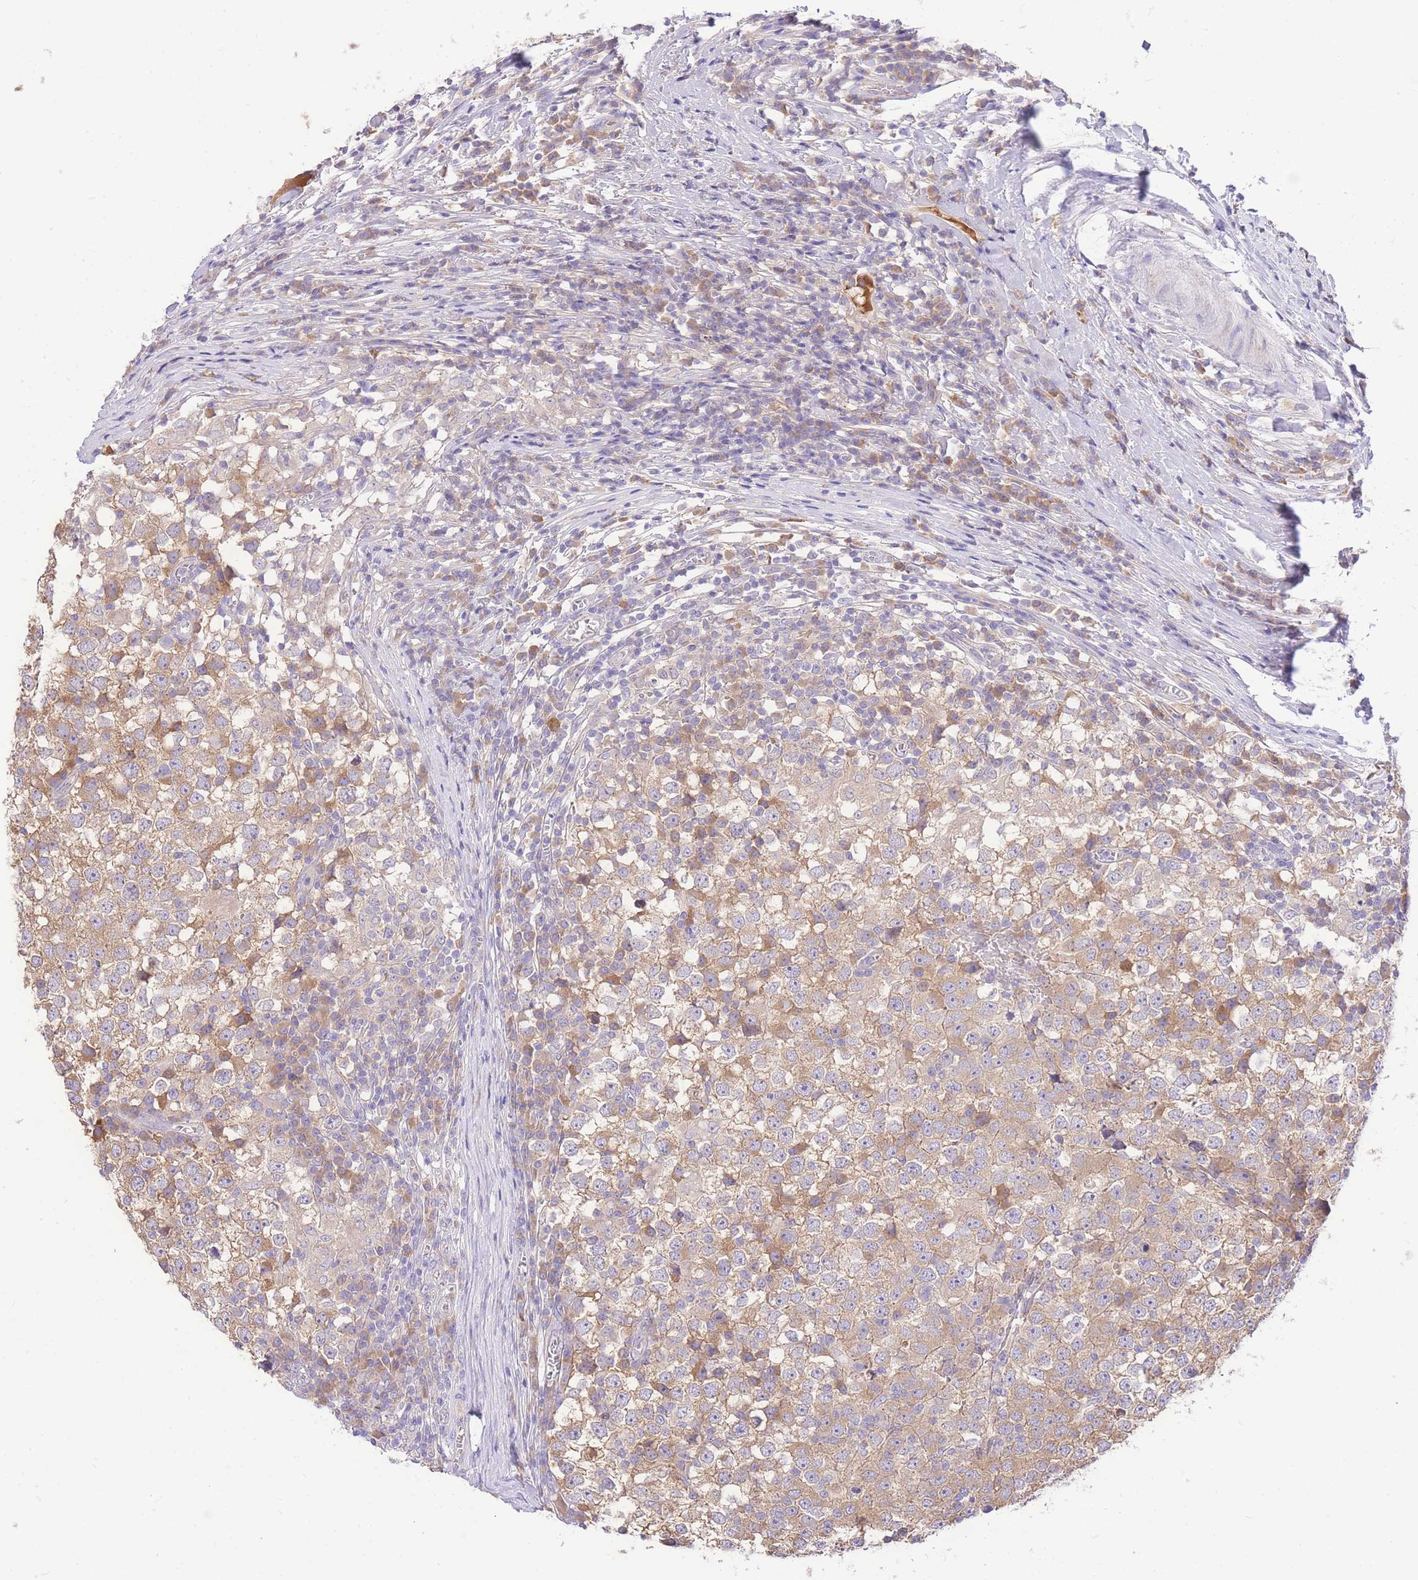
{"staining": {"intensity": "moderate", "quantity": ">75%", "location": "cytoplasmic/membranous"}, "tissue": "testis cancer", "cell_type": "Tumor cells", "image_type": "cancer", "snomed": [{"axis": "morphology", "description": "Seminoma, NOS"}, {"axis": "topography", "description": "Testis"}], "caption": "A brown stain highlights moderate cytoplasmic/membranous expression of a protein in human testis cancer (seminoma) tumor cells. (Stains: DAB (3,3'-diaminobenzidine) in brown, nuclei in blue, Microscopy: brightfield microscopy at high magnification).", "gene": "LIPH", "patient": {"sex": "male", "age": 65}}